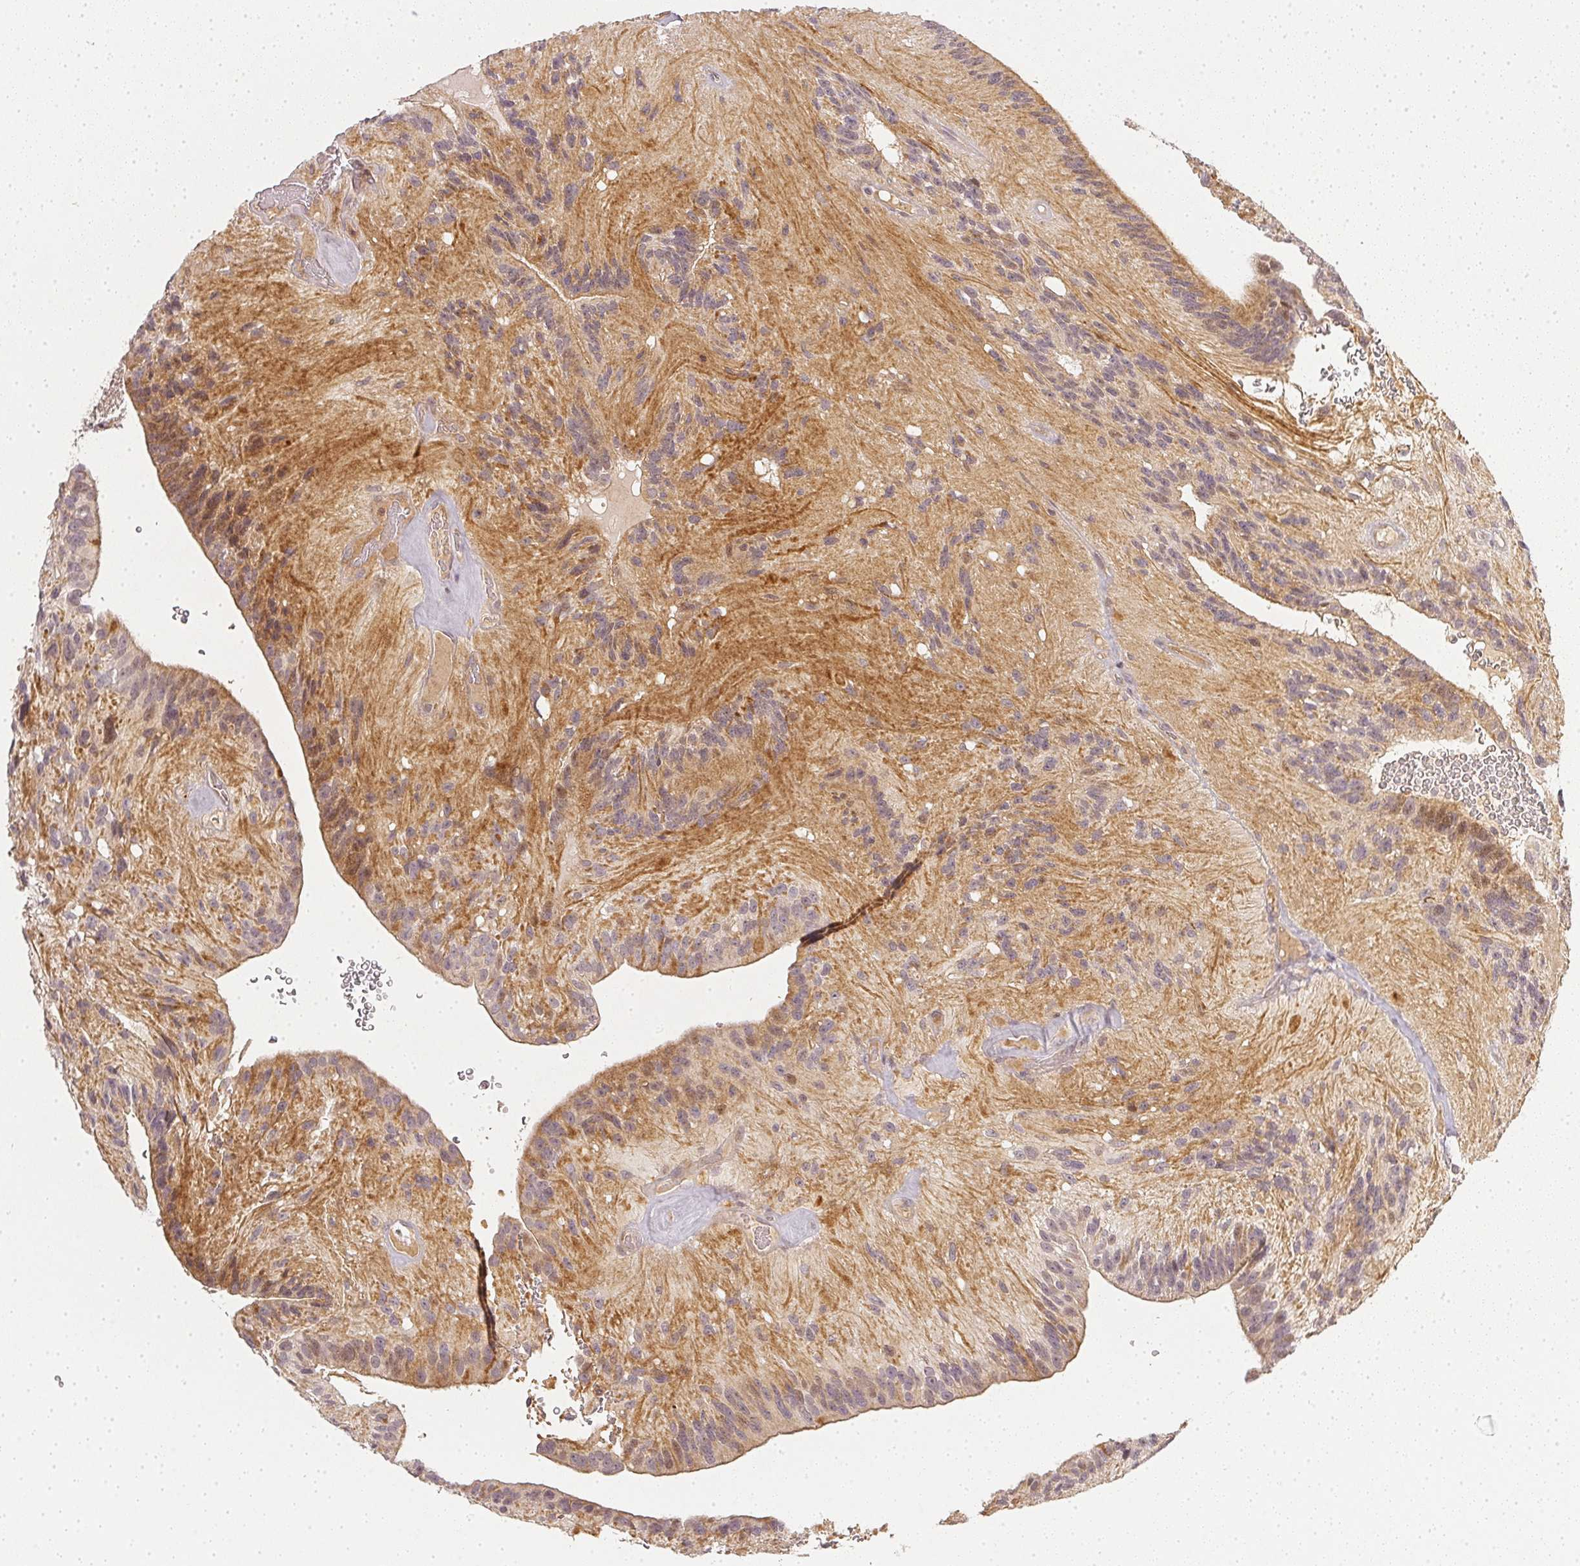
{"staining": {"intensity": "negative", "quantity": "none", "location": "none"}, "tissue": "glioma", "cell_type": "Tumor cells", "image_type": "cancer", "snomed": [{"axis": "morphology", "description": "Glioma, malignant, Low grade"}, {"axis": "topography", "description": "Brain"}], "caption": "Malignant glioma (low-grade) was stained to show a protein in brown. There is no significant positivity in tumor cells. The staining is performed using DAB (3,3'-diaminobenzidine) brown chromogen with nuclei counter-stained in using hematoxylin.", "gene": "SERPINE1", "patient": {"sex": "male", "age": 31}}